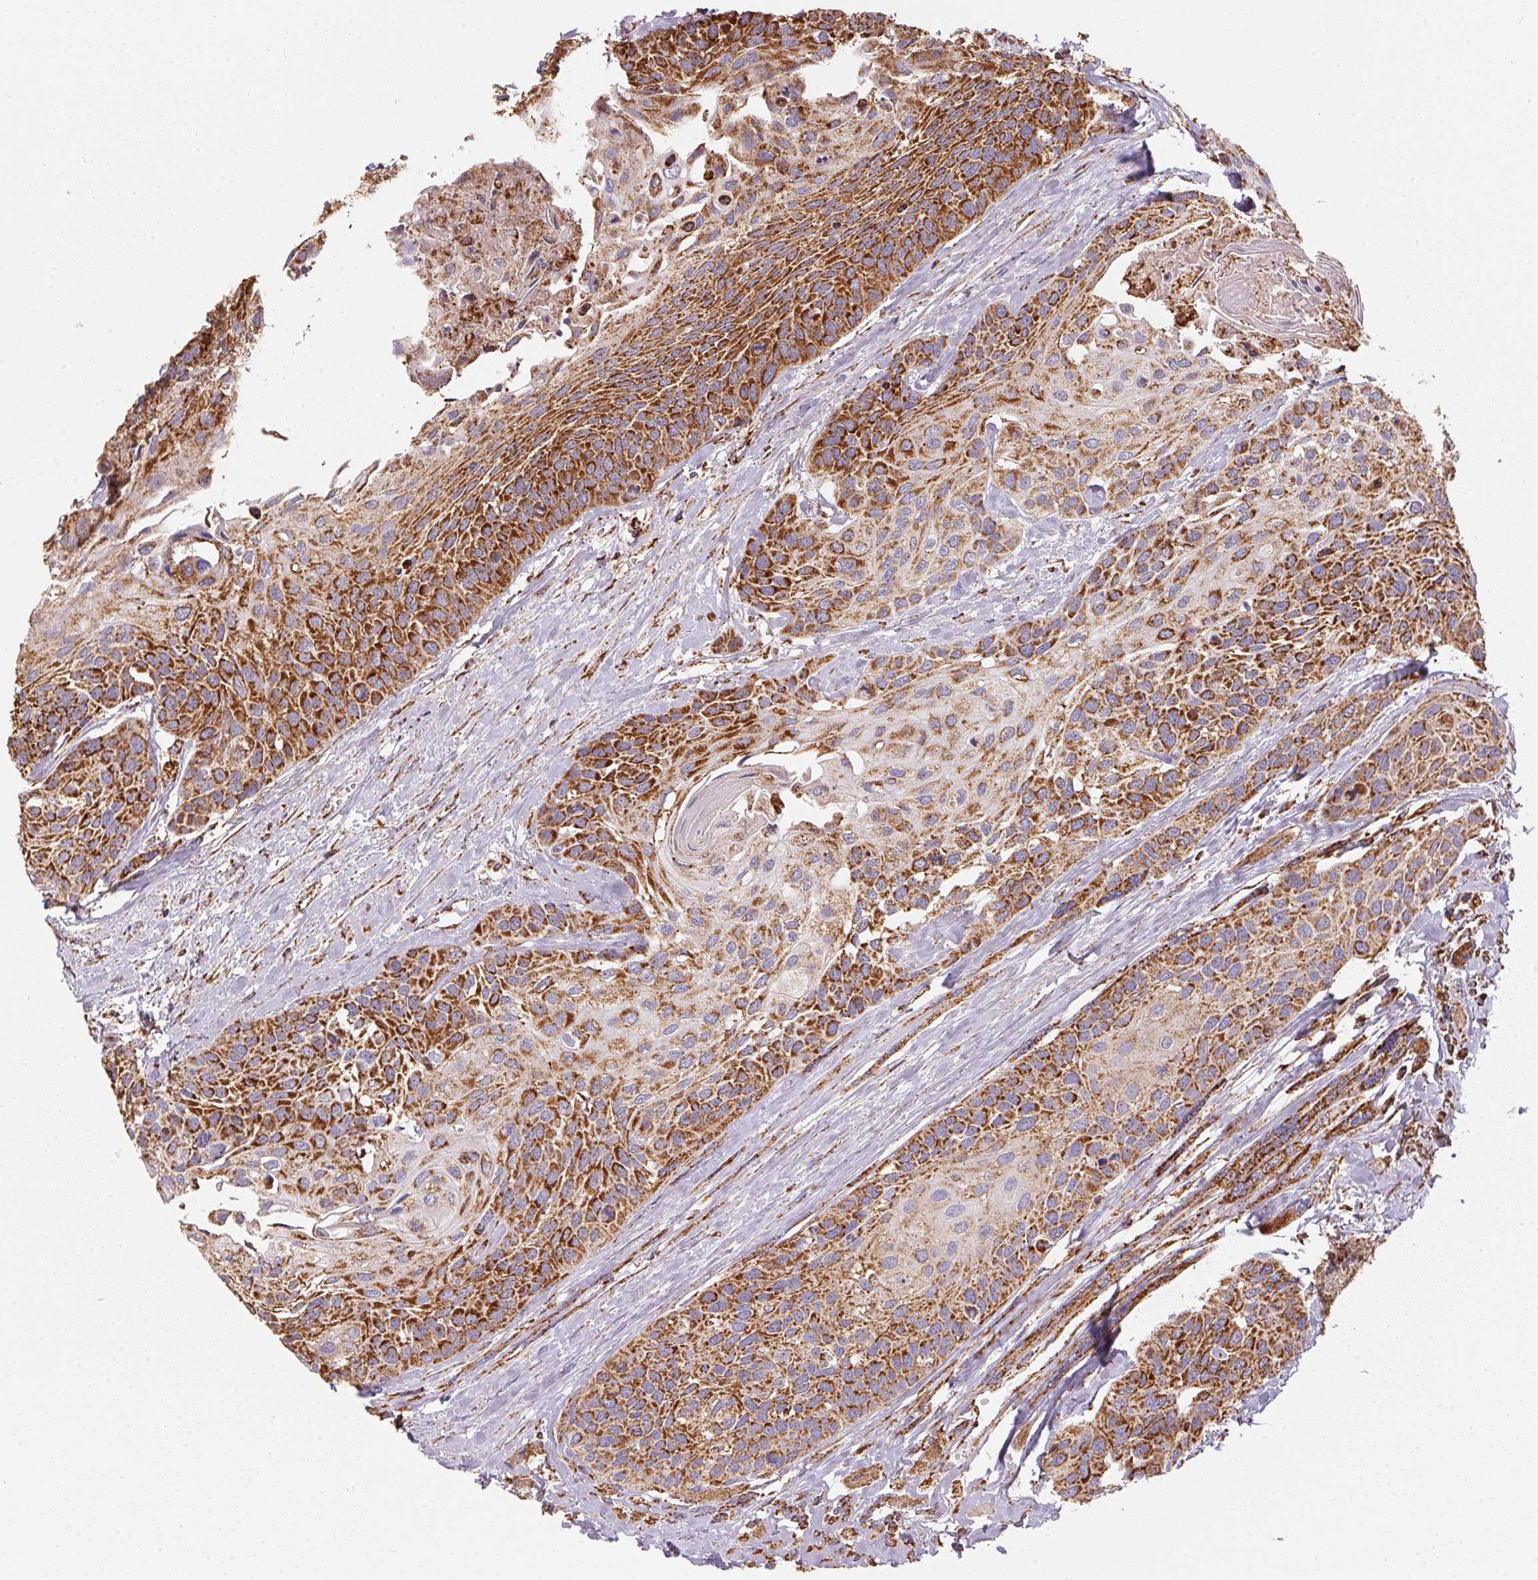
{"staining": {"intensity": "strong", "quantity": ">75%", "location": "cytoplasmic/membranous"}, "tissue": "head and neck cancer", "cell_type": "Tumor cells", "image_type": "cancer", "snomed": [{"axis": "morphology", "description": "Squamous cell carcinoma, NOS"}, {"axis": "topography", "description": "Head-Neck"}], "caption": "Head and neck cancer (squamous cell carcinoma) was stained to show a protein in brown. There is high levels of strong cytoplasmic/membranous staining in about >75% of tumor cells. (Stains: DAB in brown, nuclei in blue, Microscopy: brightfield microscopy at high magnification).", "gene": "NDUFS2", "patient": {"sex": "female", "age": 50}}